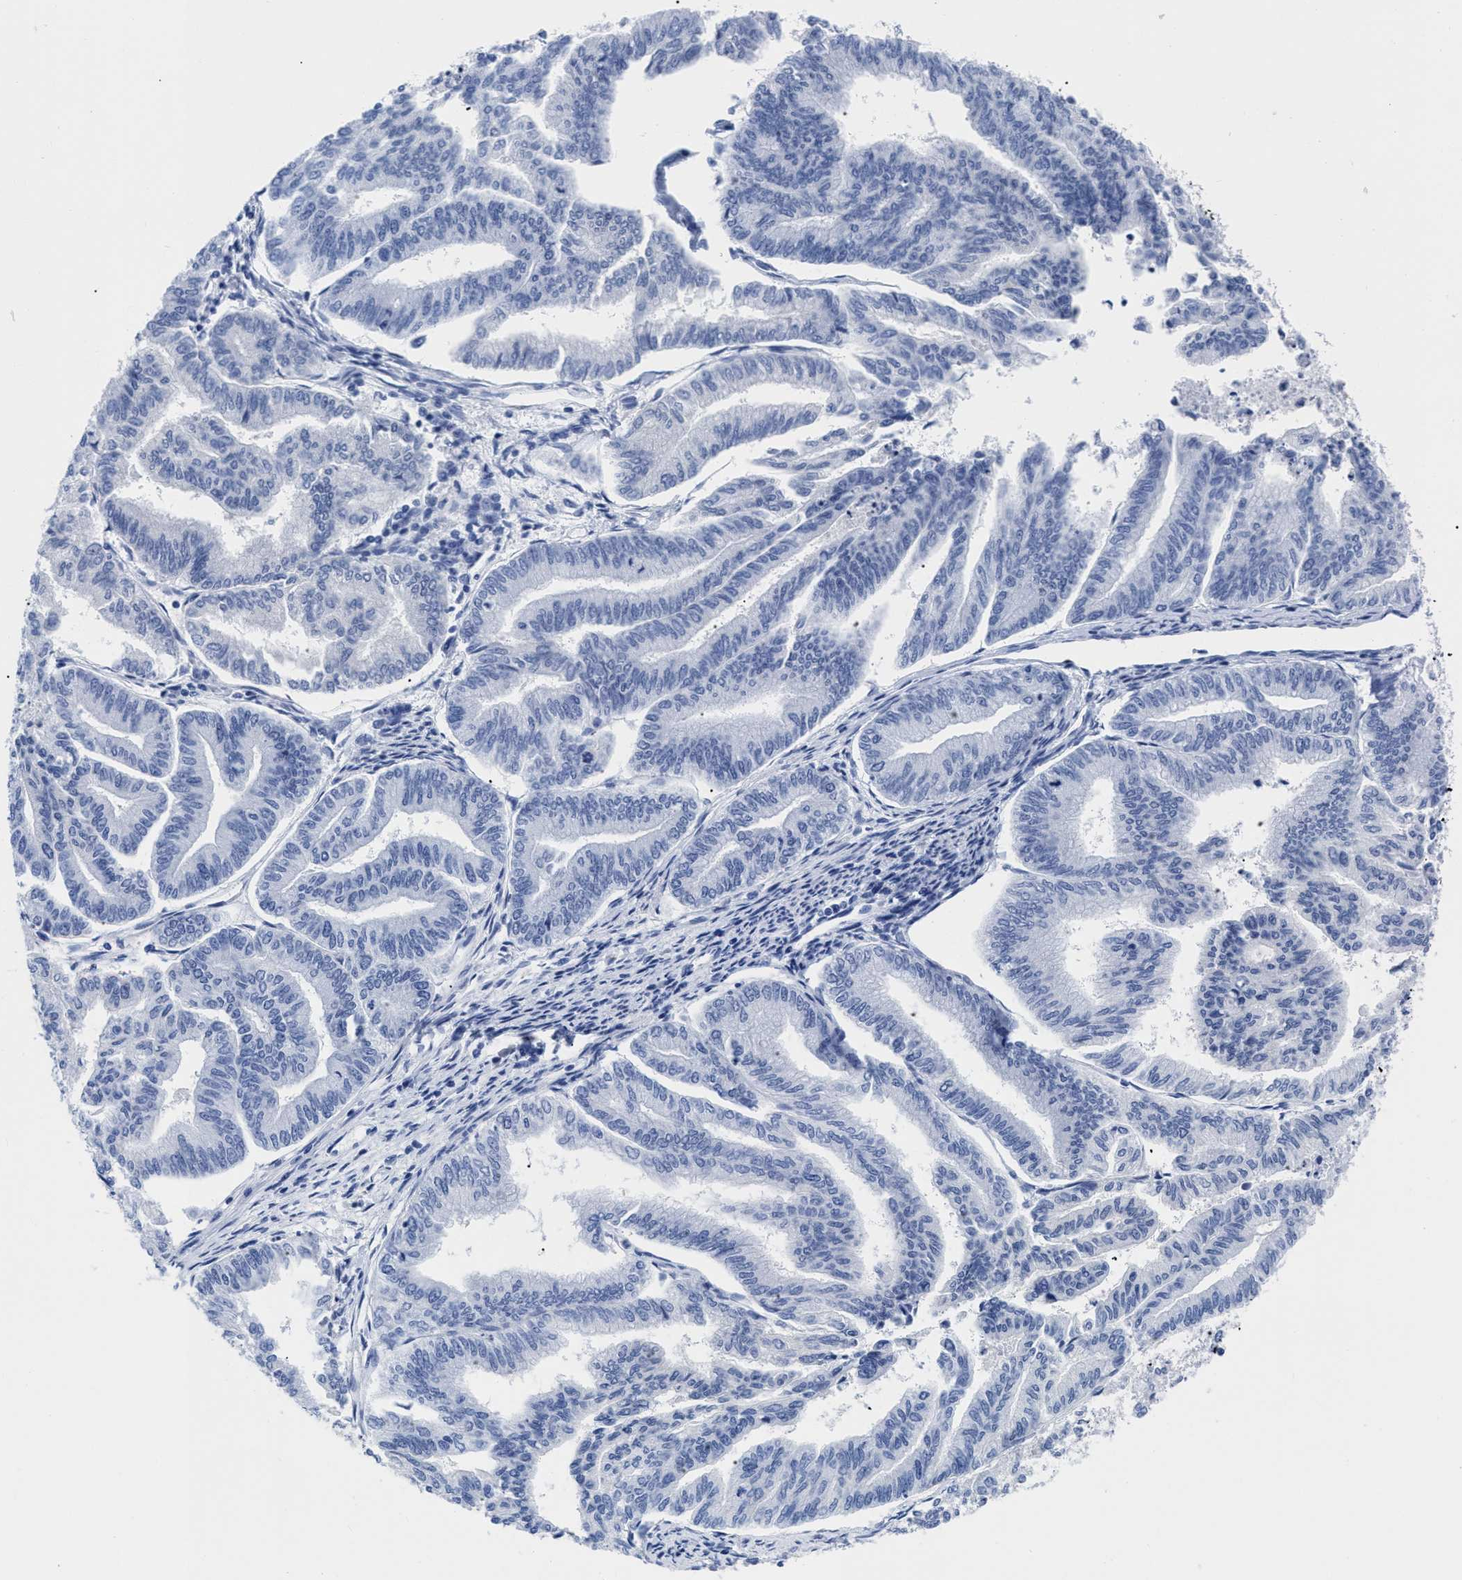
{"staining": {"intensity": "negative", "quantity": "none", "location": "none"}, "tissue": "endometrial cancer", "cell_type": "Tumor cells", "image_type": "cancer", "snomed": [{"axis": "morphology", "description": "Adenocarcinoma, NOS"}, {"axis": "topography", "description": "Endometrium"}], "caption": "IHC of endometrial adenocarcinoma exhibits no expression in tumor cells. Brightfield microscopy of immunohistochemistry stained with DAB (brown) and hematoxylin (blue), captured at high magnification.", "gene": "TREML1", "patient": {"sex": "female", "age": 79}}